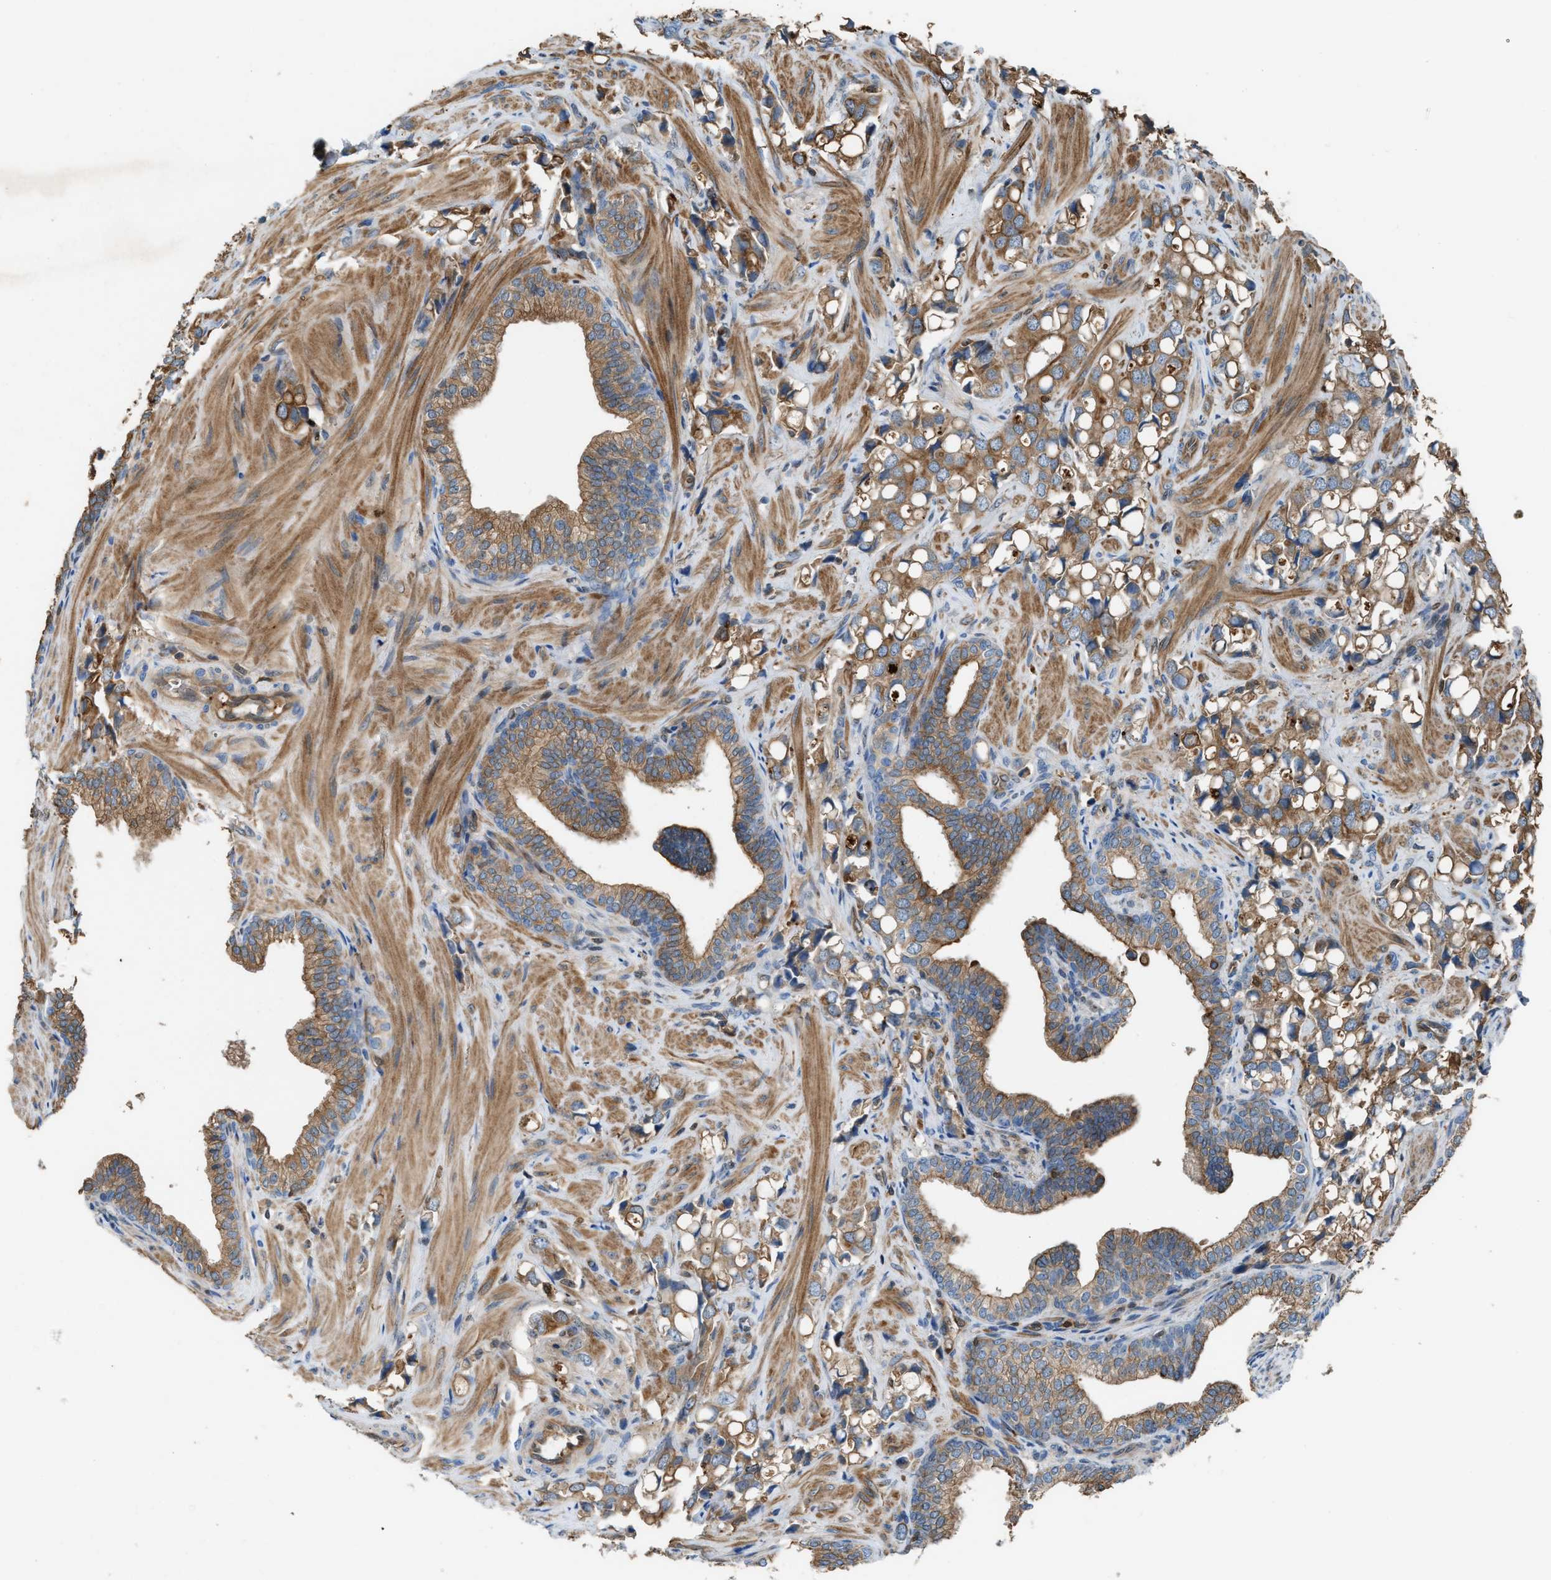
{"staining": {"intensity": "moderate", "quantity": ">75%", "location": "cytoplasmic/membranous"}, "tissue": "prostate cancer", "cell_type": "Tumor cells", "image_type": "cancer", "snomed": [{"axis": "morphology", "description": "Adenocarcinoma, High grade"}, {"axis": "topography", "description": "Prostate"}], "caption": "IHC (DAB) staining of human prostate high-grade adenocarcinoma demonstrates moderate cytoplasmic/membranous protein positivity in approximately >75% of tumor cells.", "gene": "TPK1", "patient": {"sex": "male", "age": 52}}